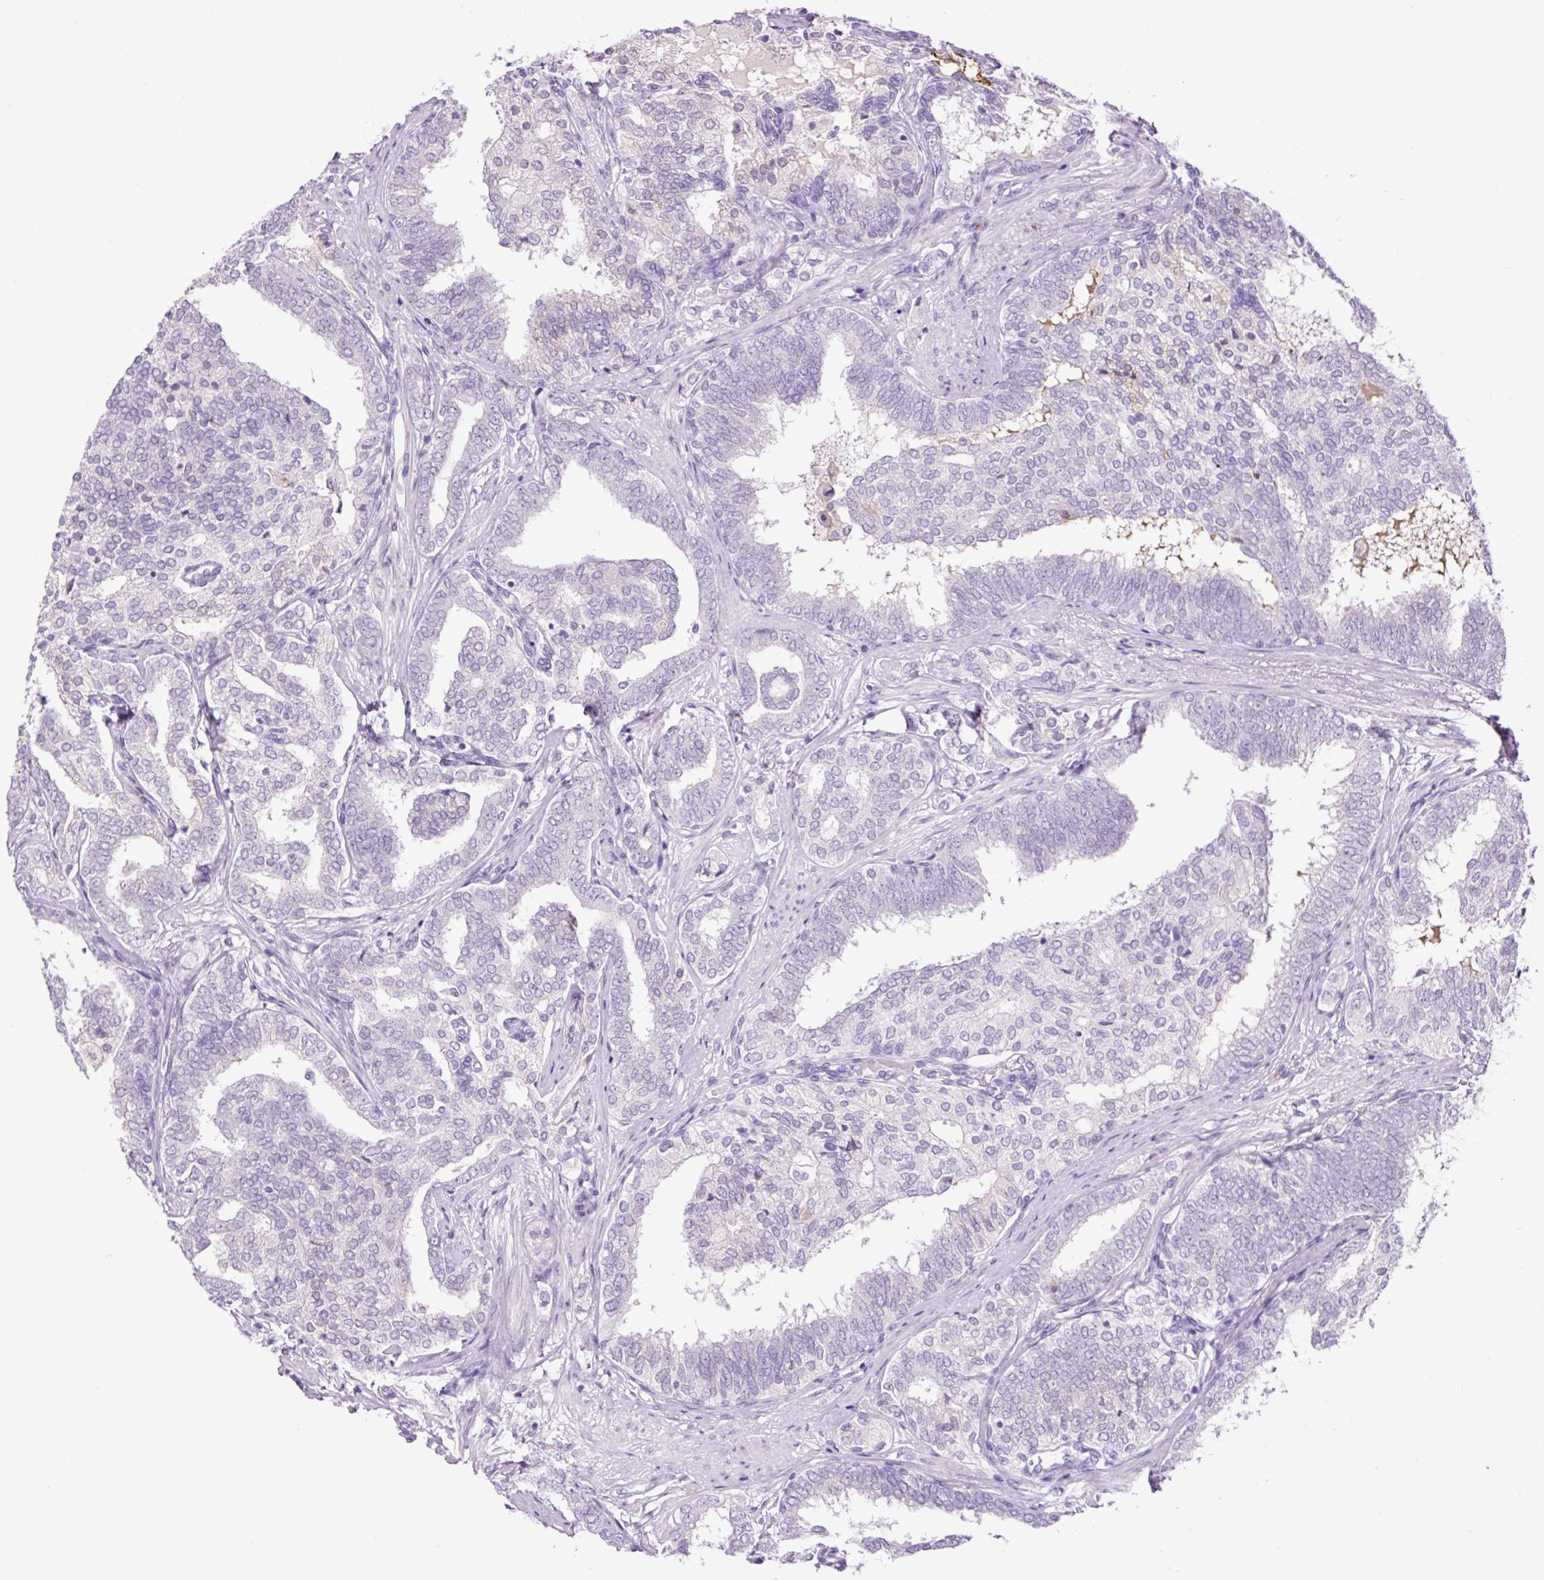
{"staining": {"intensity": "negative", "quantity": "none", "location": "none"}, "tissue": "prostate cancer", "cell_type": "Tumor cells", "image_type": "cancer", "snomed": [{"axis": "morphology", "description": "Adenocarcinoma, High grade"}, {"axis": "topography", "description": "Prostate"}], "caption": "DAB immunohistochemical staining of human prostate cancer displays no significant expression in tumor cells.", "gene": "MFSD3", "patient": {"sex": "male", "age": 72}}